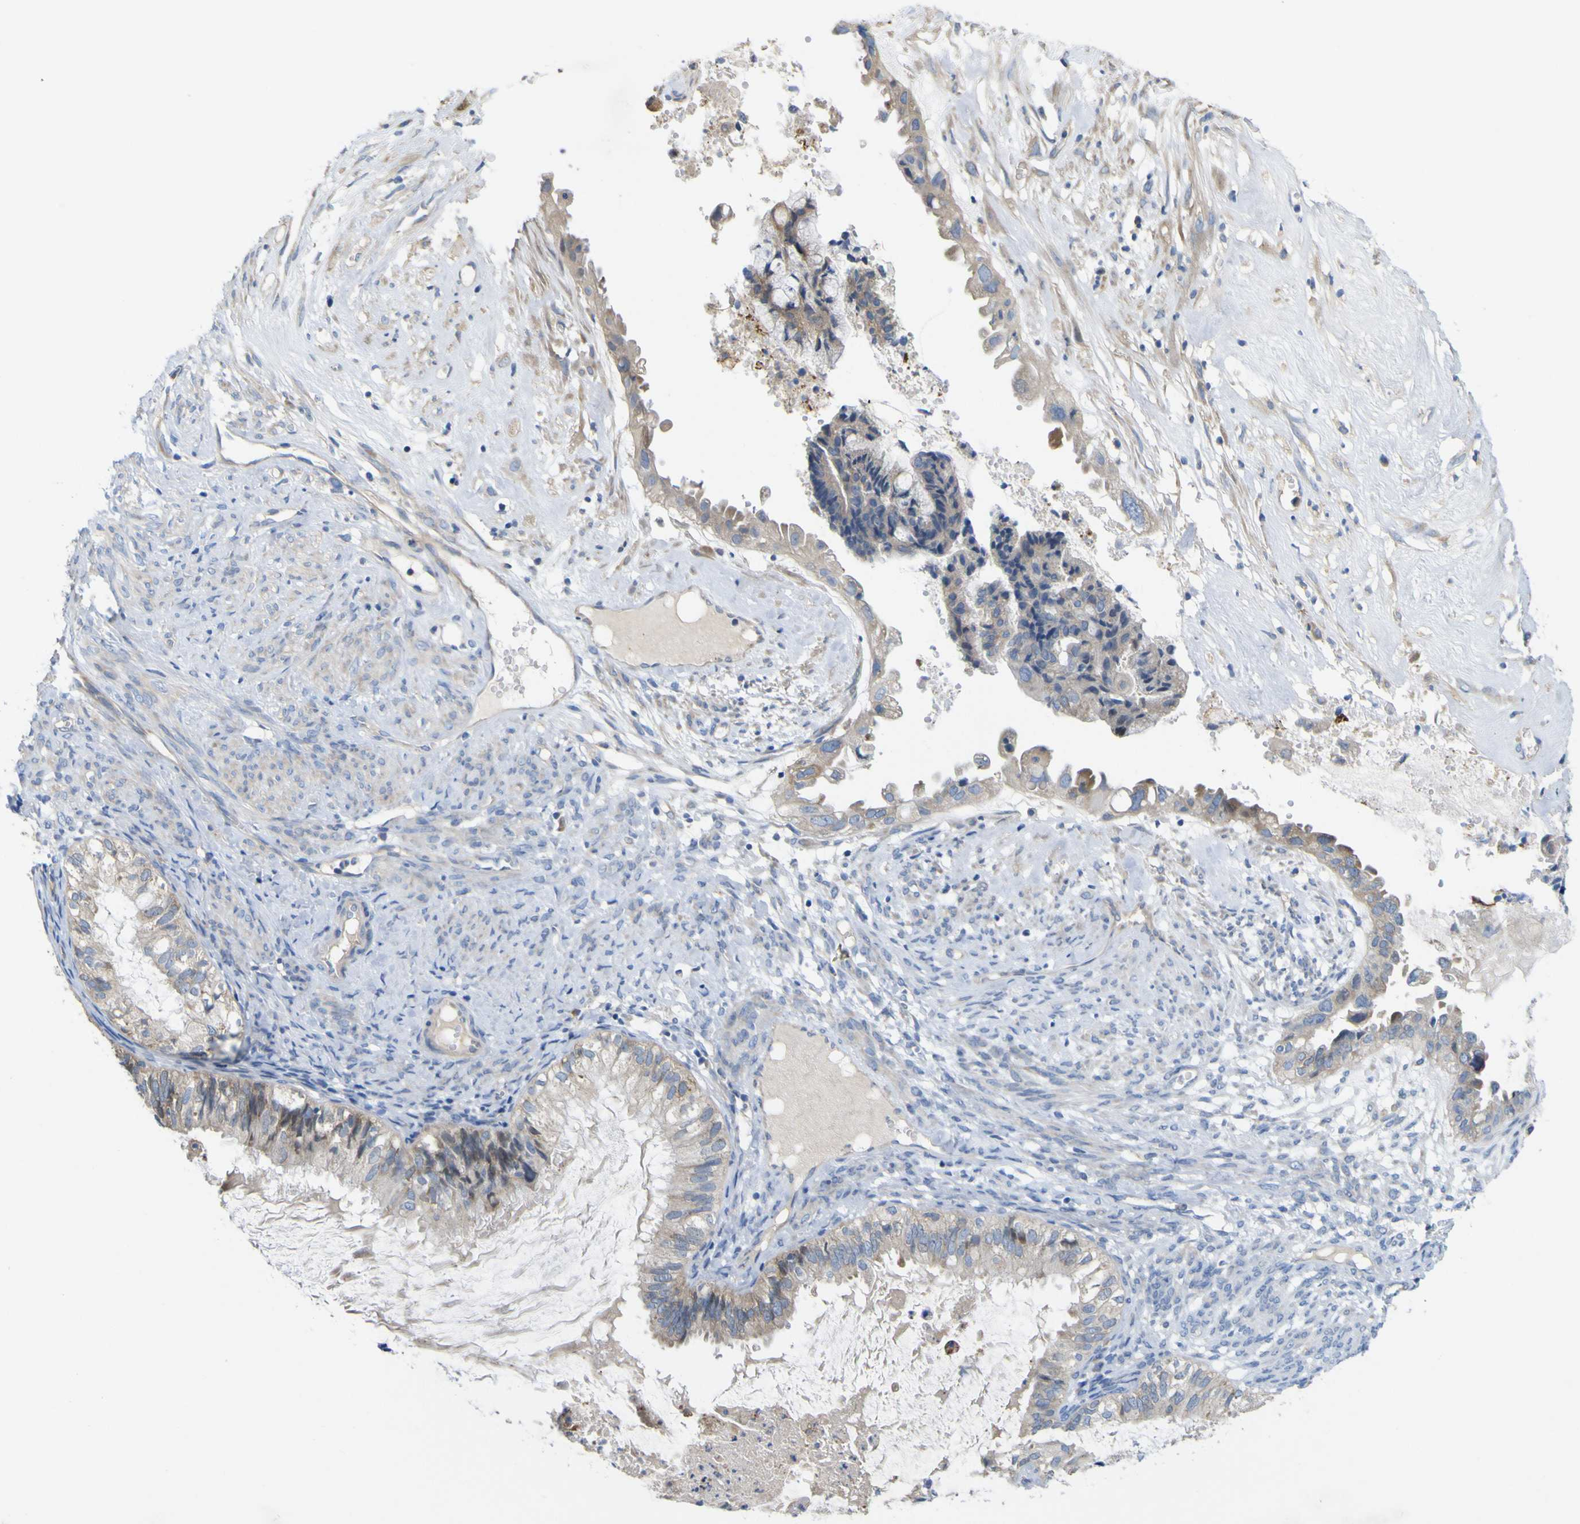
{"staining": {"intensity": "negative", "quantity": "none", "location": "none"}, "tissue": "cervical cancer", "cell_type": "Tumor cells", "image_type": "cancer", "snomed": [{"axis": "morphology", "description": "Normal tissue, NOS"}, {"axis": "morphology", "description": "Adenocarcinoma, NOS"}, {"axis": "topography", "description": "Cervix"}, {"axis": "topography", "description": "Endometrium"}], "caption": "High magnification brightfield microscopy of cervical cancer stained with DAB (brown) and counterstained with hematoxylin (blue): tumor cells show no significant positivity.", "gene": "MYEOV", "patient": {"sex": "female", "age": 86}}